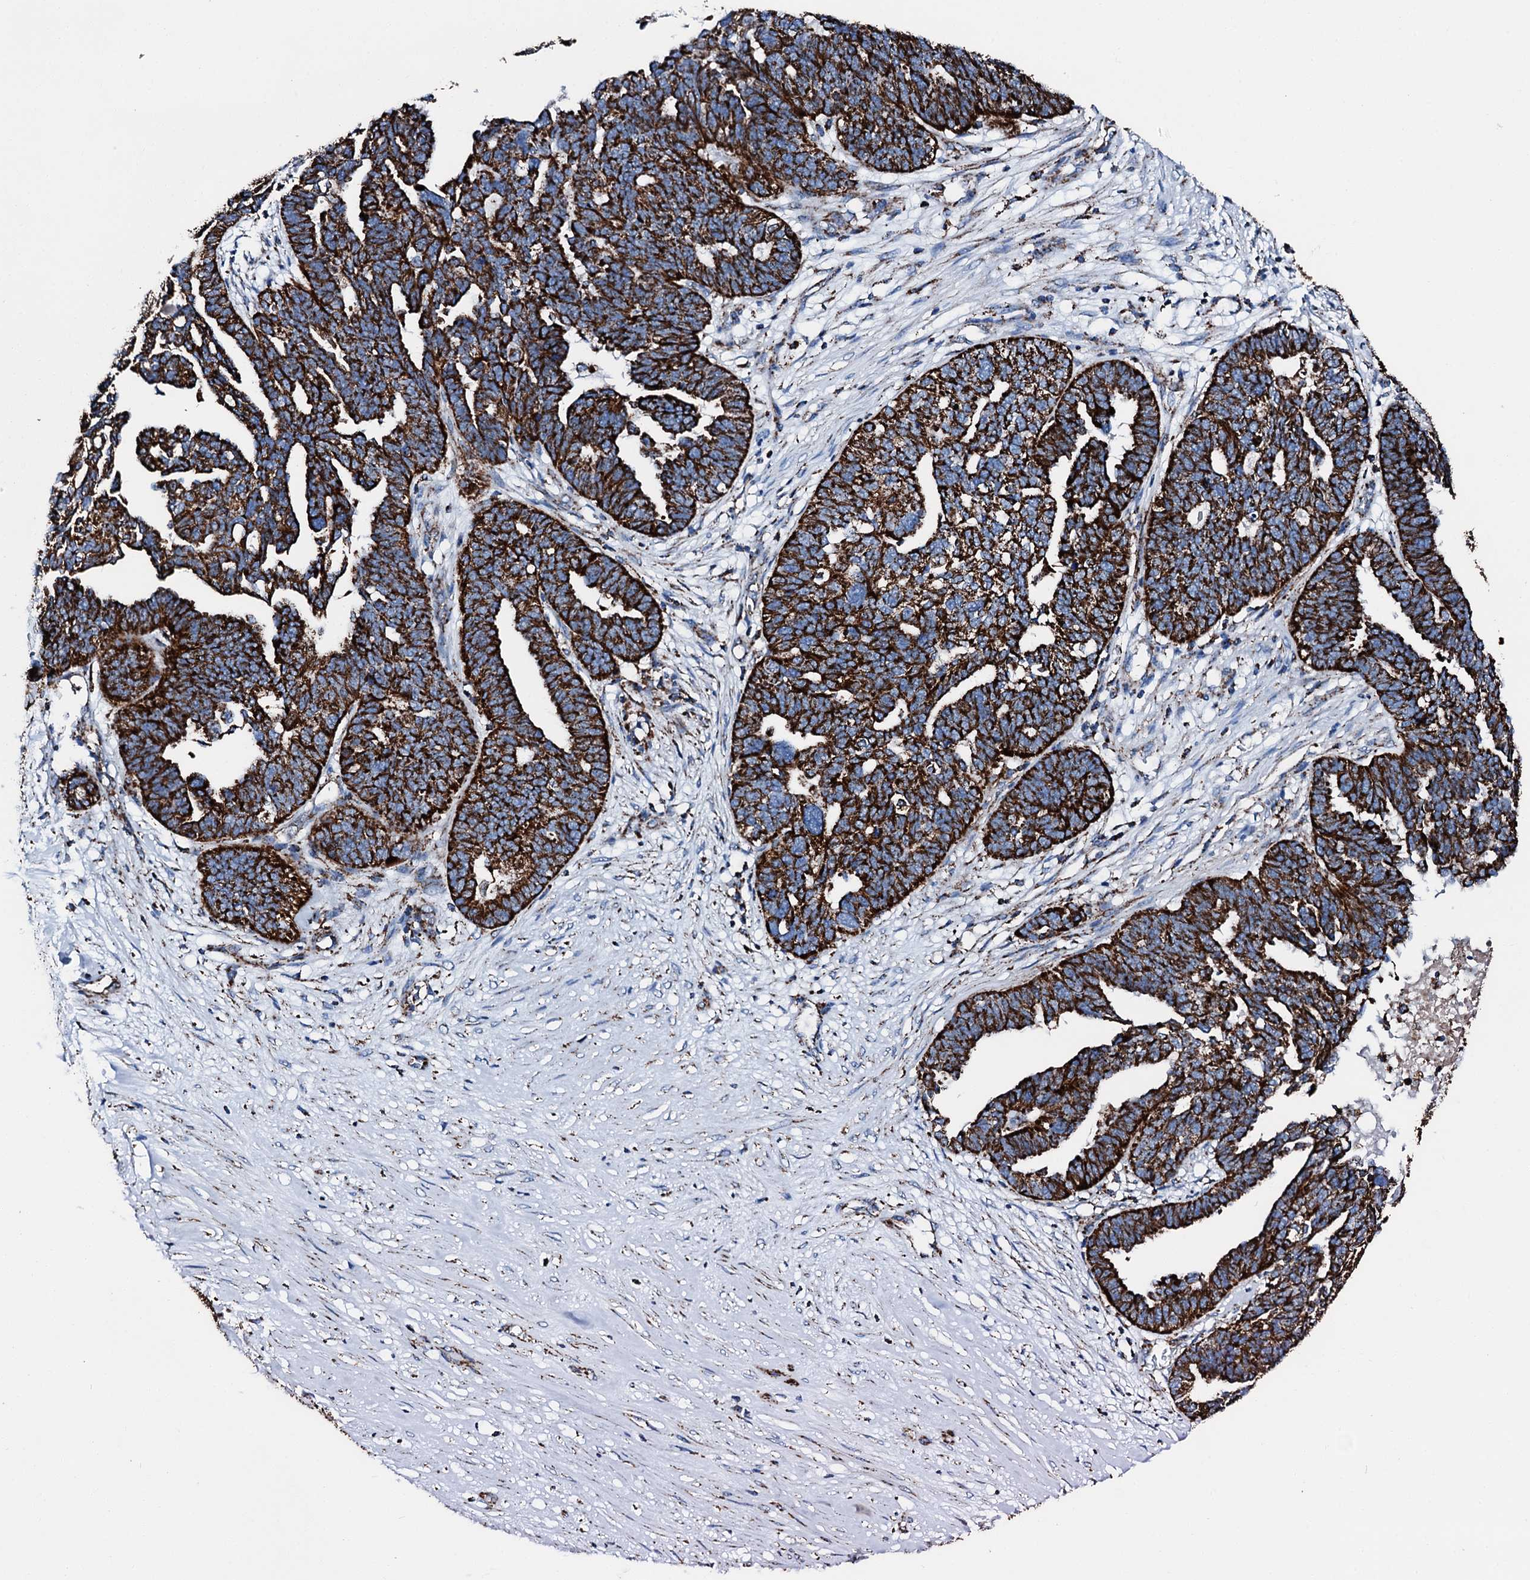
{"staining": {"intensity": "strong", "quantity": ">75%", "location": "cytoplasmic/membranous"}, "tissue": "ovarian cancer", "cell_type": "Tumor cells", "image_type": "cancer", "snomed": [{"axis": "morphology", "description": "Cystadenocarcinoma, serous, NOS"}, {"axis": "topography", "description": "Ovary"}], "caption": "This micrograph shows immunohistochemistry (IHC) staining of ovarian cancer (serous cystadenocarcinoma), with high strong cytoplasmic/membranous positivity in approximately >75% of tumor cells.", "gene": "HADH", "patient": {"sex": "female", "age": 59}}